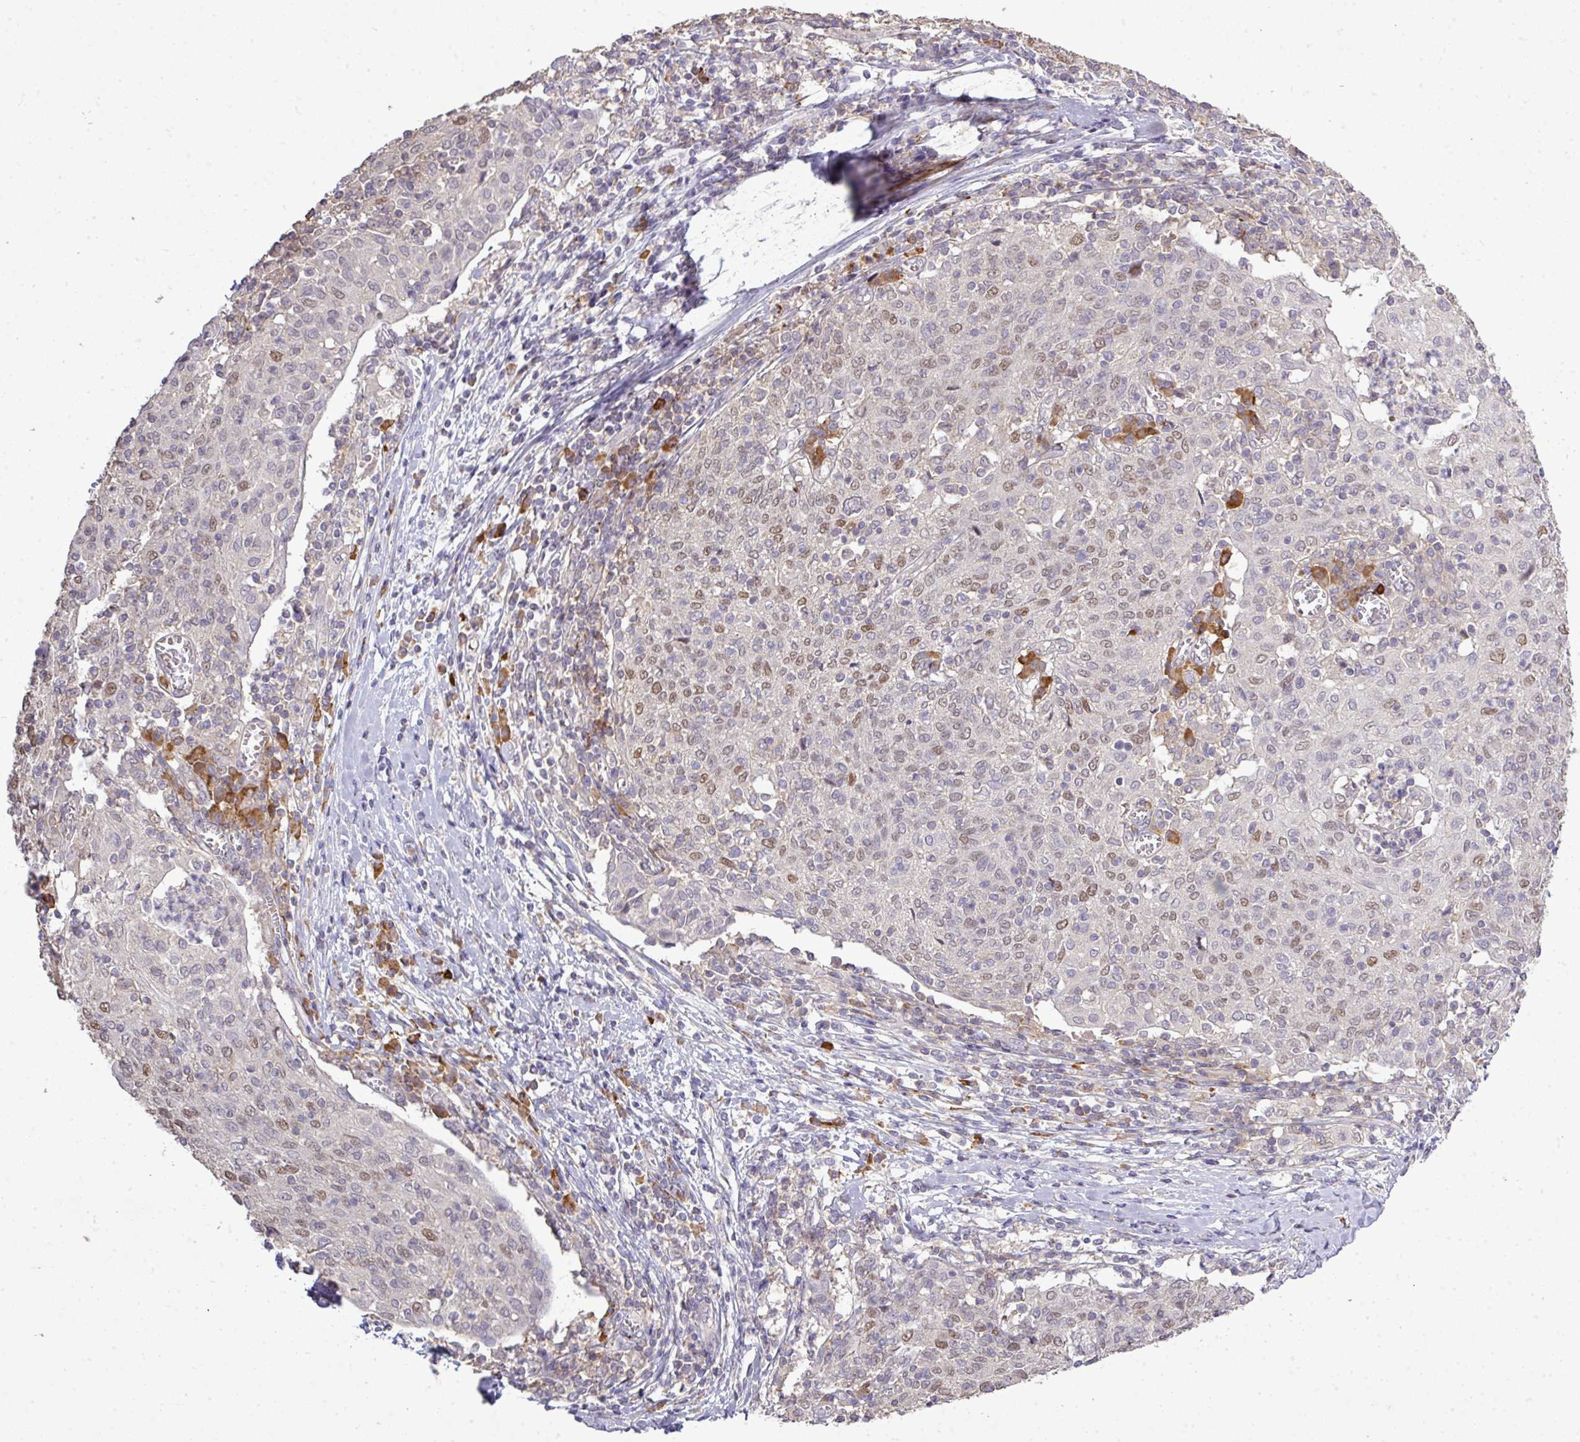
{"staining": {"intensity": "weak", "quantity": "<25%", "location": "nuclear"}, "tissue": "cervical cancer", "cell_type": "Tumor cells", "image_type": "cancer", "snomed": [{"axis": "morphology", "description": "Squamous cell carcinoma, NOS"}, {"axis": "topography", "description": "Cervix"}], "caption": "This is a micrograph of immunohistochemistry (IHC) staining of cervical squamous cell carcinoma, which shows no expression in tumor cells.", "gene": "TPRA1", "patient": {"sex": "female", "age": 52}}